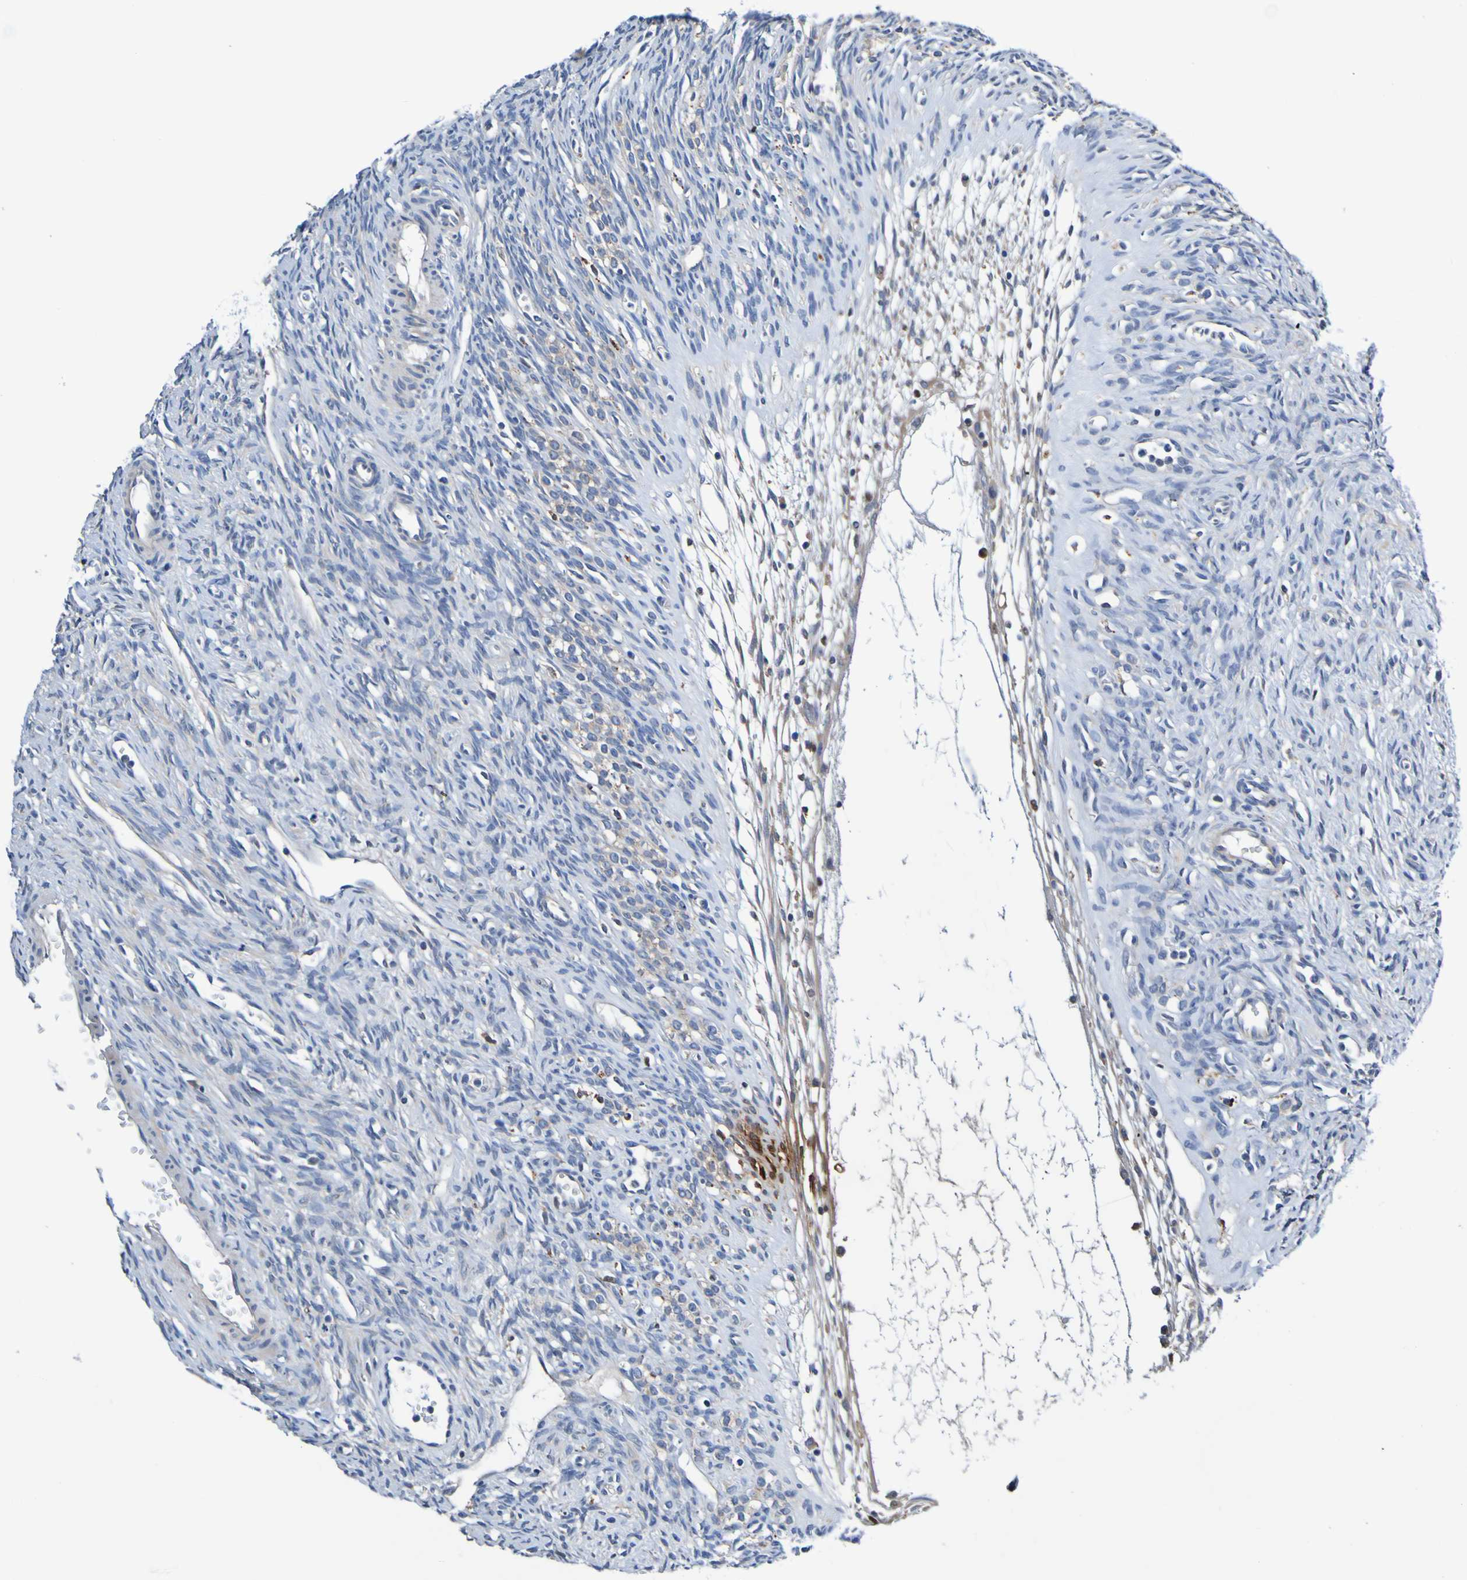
{"staining": {"intensity": "weak", "quantity": ">75%", "location": "cytoplasmic/membranous"}, "tissue": "ovary", "cell_type": "Ovarian stroma cells", "image_type": "normal", "snomed": [{"axis": "morphology", "description": "Normal tissue, NOS"}, {"axis": "topography", "description": "Ovary"}], "caption": "Benign ovary was stained to show a protein in brown. There is low levels of weak cytoplasmic/membranous expression in approximately >75% of ovarian stroma cells. The staining was performed using DAB (3,3'-diaminobenzidine), with brown indicating positive protein expression. Nuclei are stained blue with hematoxylin.", "gene": "METAP2", "patient": {"sex": "female", "age": 33}}